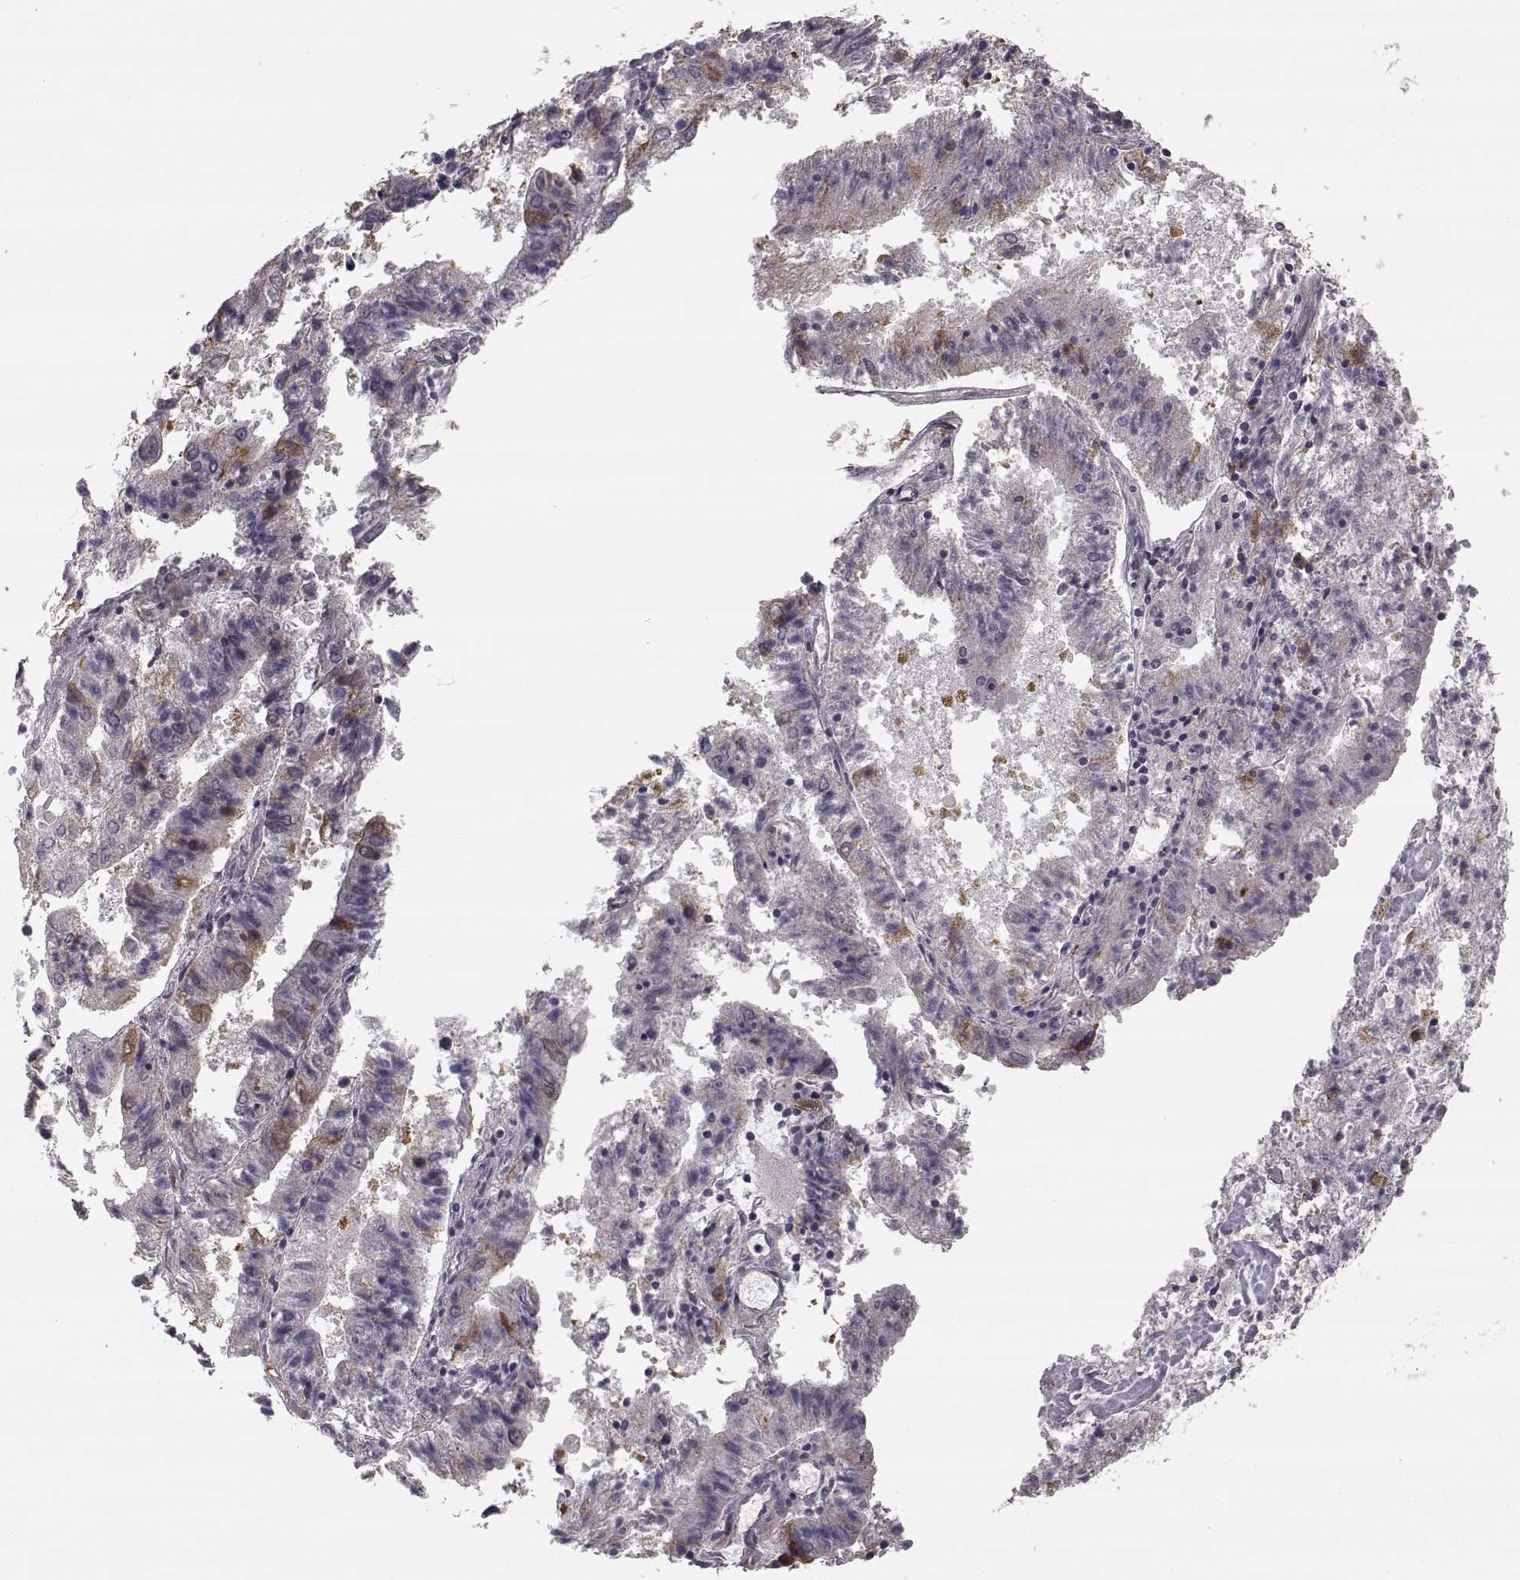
{"staining": {"intensity": "moderate", "quantity": "<25%", "location": "cytoplasmic/membranous"}, "tissue": "endometrial cancer", "cell_type": "Tumor cells", "image_type": "cancer", "snomed": [{"axis": "morphology", "description": "Adenocarcinoma, NOS"}, {"axis": "topography", "description": "Endometrium"}], "caption": "Tumor cells show low levels of moderate cytoplasmic/membranous positivity in about <25% of cells in human endometrial adenocarcinoma.", "gene": "HMMR", "patient": {"sex": "female", "age": 82}}